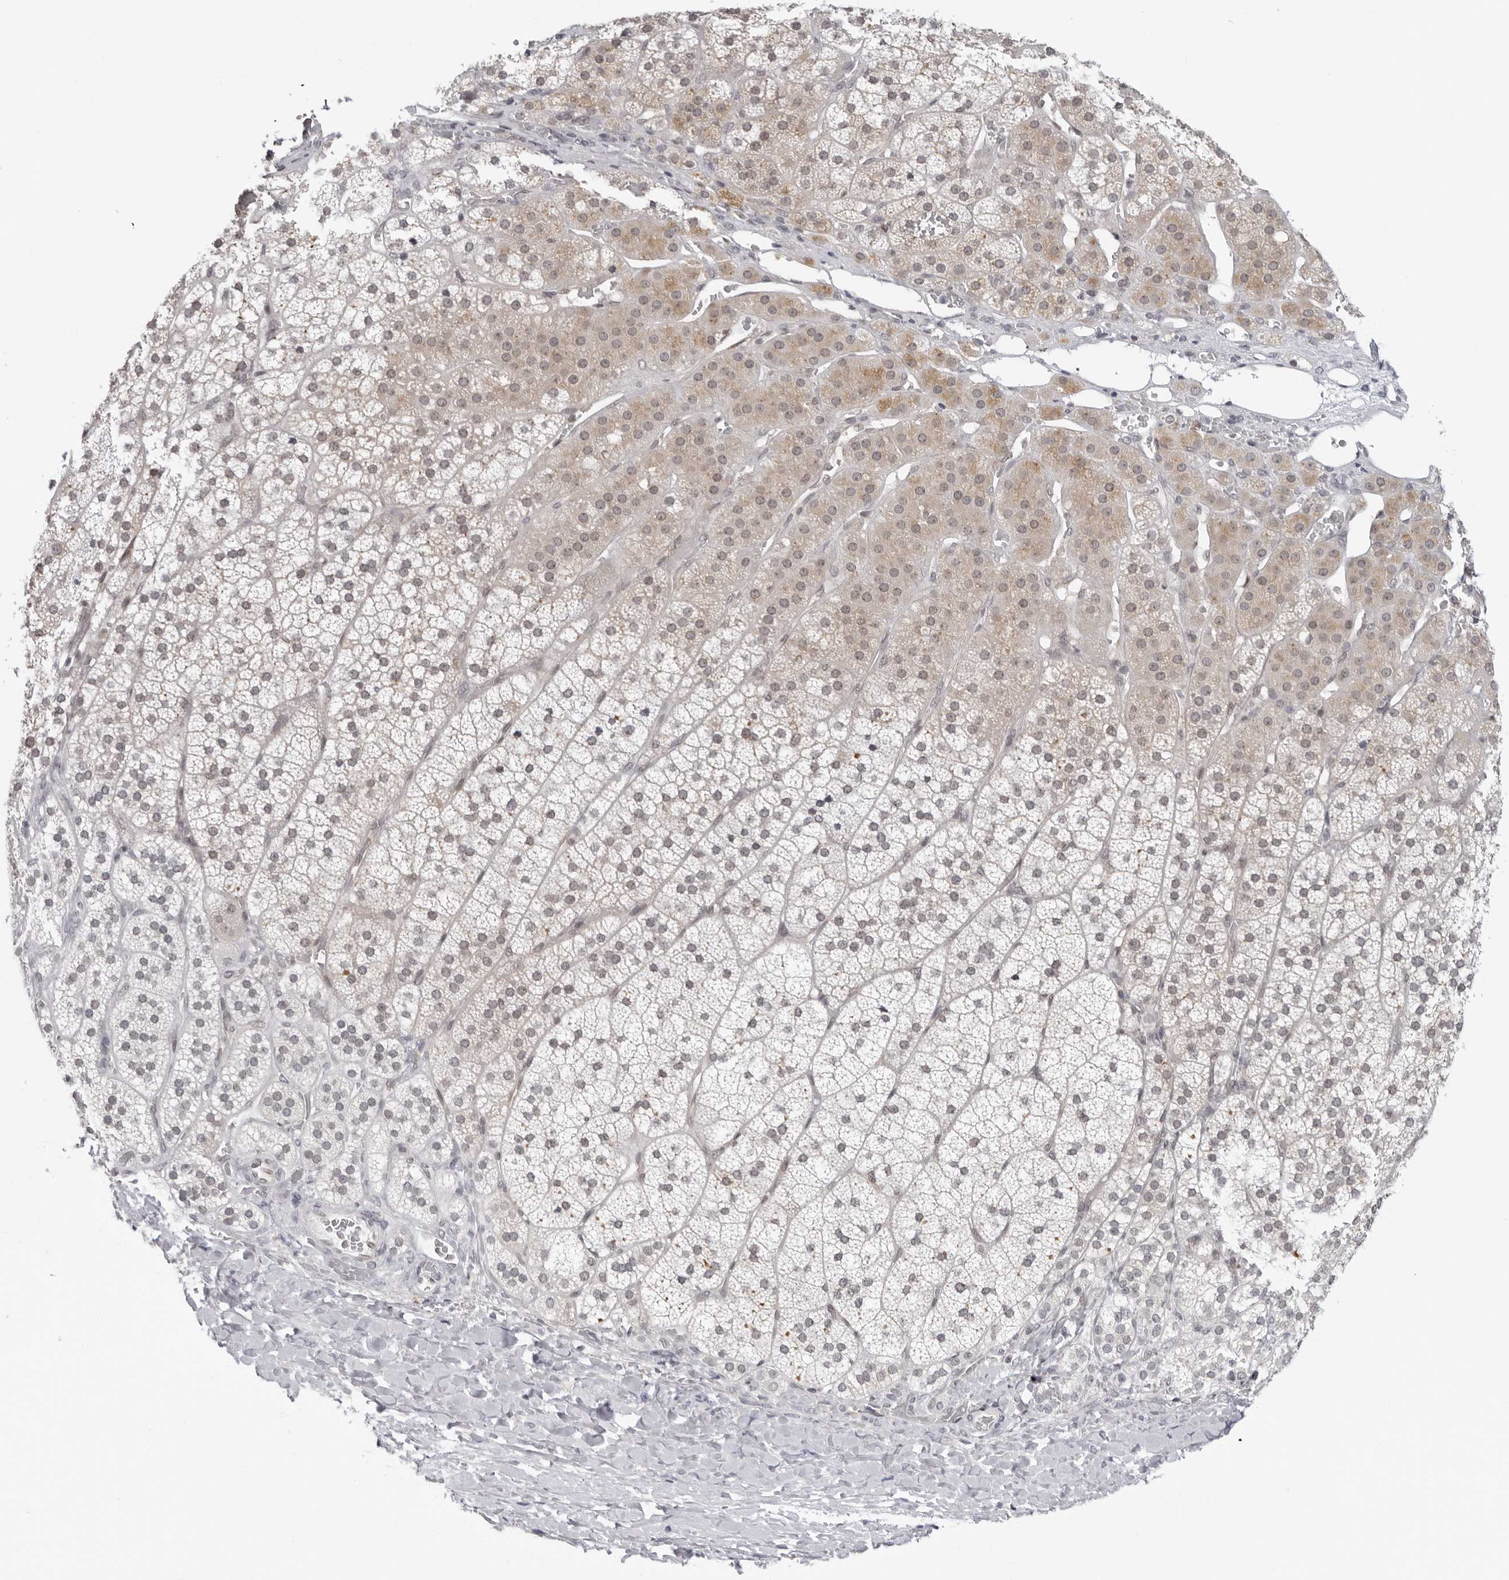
{"staining": {"intensity": "weak", "quantity": "25%-75%", "location": "cytoplasmic/membranous"}, "tissue": "adrenal gland", "cell_type": "Glandular cells", "image_type": "normal", "snomed": [{"axis": "morphology", "description": "Normal tissue, NOS"}, {"axis": "topography", "description": "Adrenal gland"}], "caption": "Immunohistochemistry (IHC) photomicrograph of normal adrenal gland: human adrenal gland stained using immunohistochemistry (IHC) demonstrates low levels of weak protein expression localized specifically in the cytoplasmic/membranous of glandular cells, appearing as a cytoplasmic/membranous brown color.", "gene": "CASP7", "patient": {"sex": "female", "age": 44}}